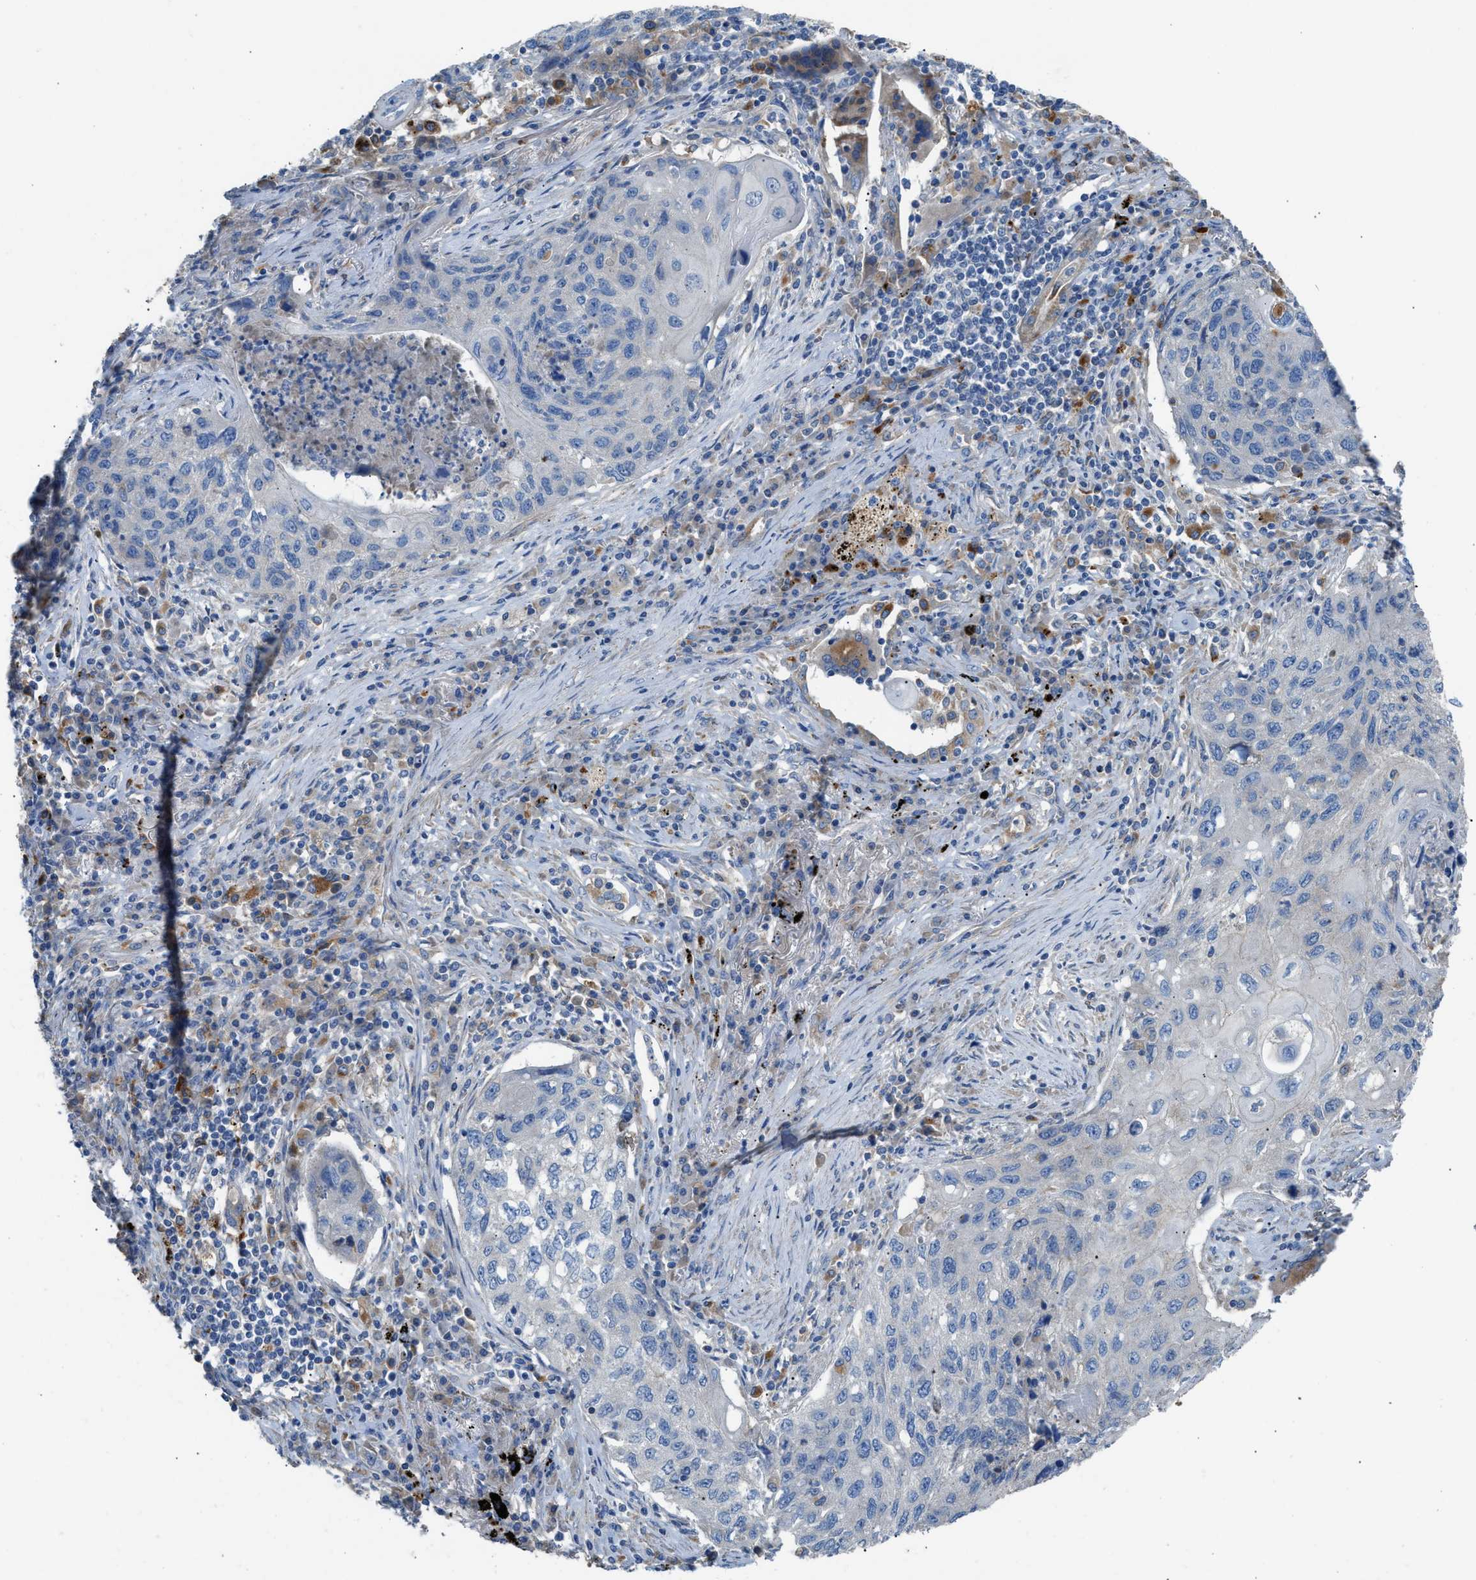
{"staining": {"intensity": "negative", "quantity": "none", "location": "none"}, "tissue": "lung cancer", "cell_type": "Tumor cells", "image_type": "cancer", "snomed": [{"axis": "morphology", "description": "Squamous cell carcinoma, NOS"}, {"axis": "topography", "description": "Lung"}], "caption": "Lung cancer was stained to show a protein in brown. There is no significant staining in tumor cells.", "gene": "AOAH", "patient": {"sex": "female", "age": 63}}